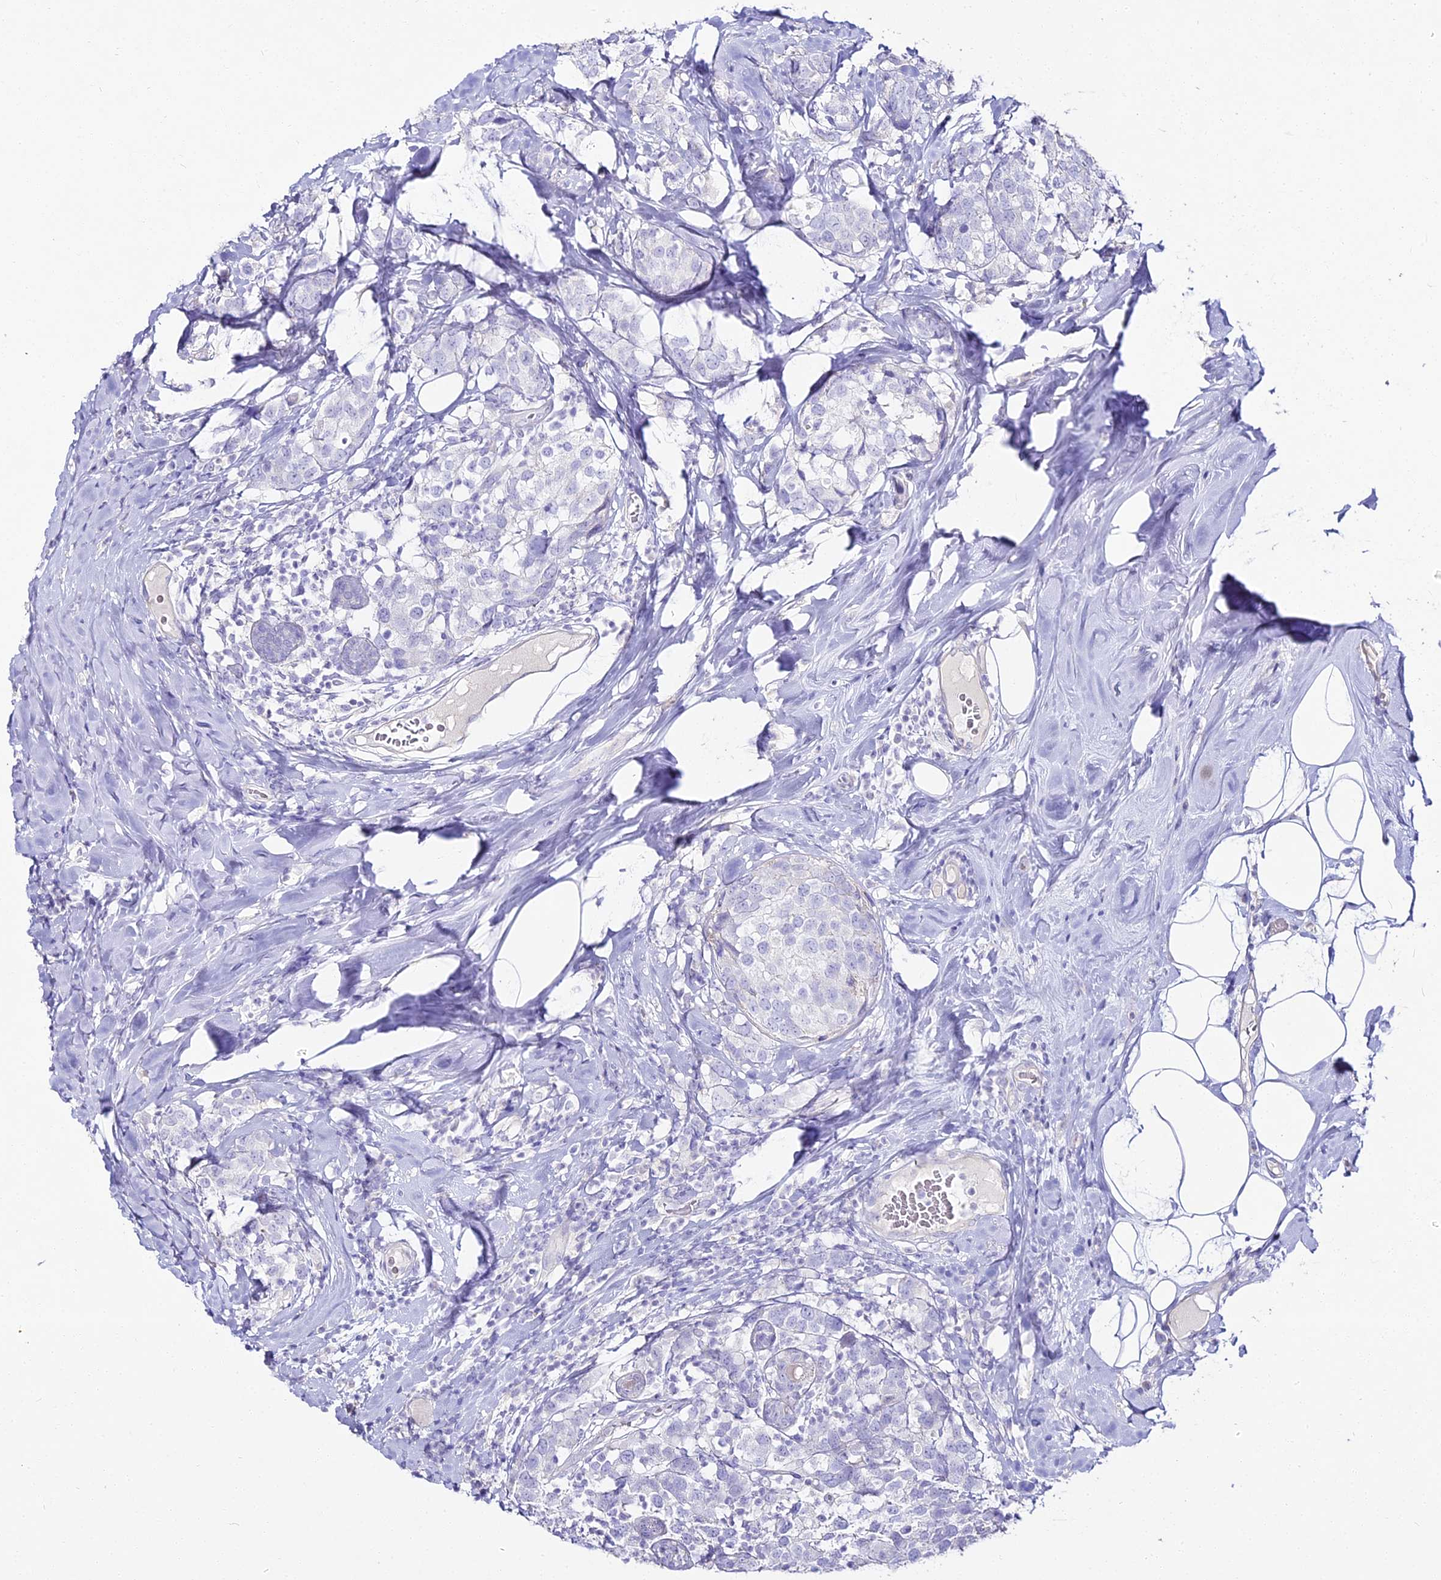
{"staining": {"intensity": "negative", "quantity": "none", "location": "none"}, "tissue": "breast cancer", "cell_type": "Tumor cells", "image_type": "cancer", "snomed": [{"axis": "morphology", "description": "Lobular carcinoma"}, {"axis": "topography", "description": "Breast"}], "caption": "This is an IHC photomicrograph of lobular carcinoma (breast). There is no positivity in tumor cells.", "gene": "ALPG", "patient": {"sex": "female", "age": 59}}